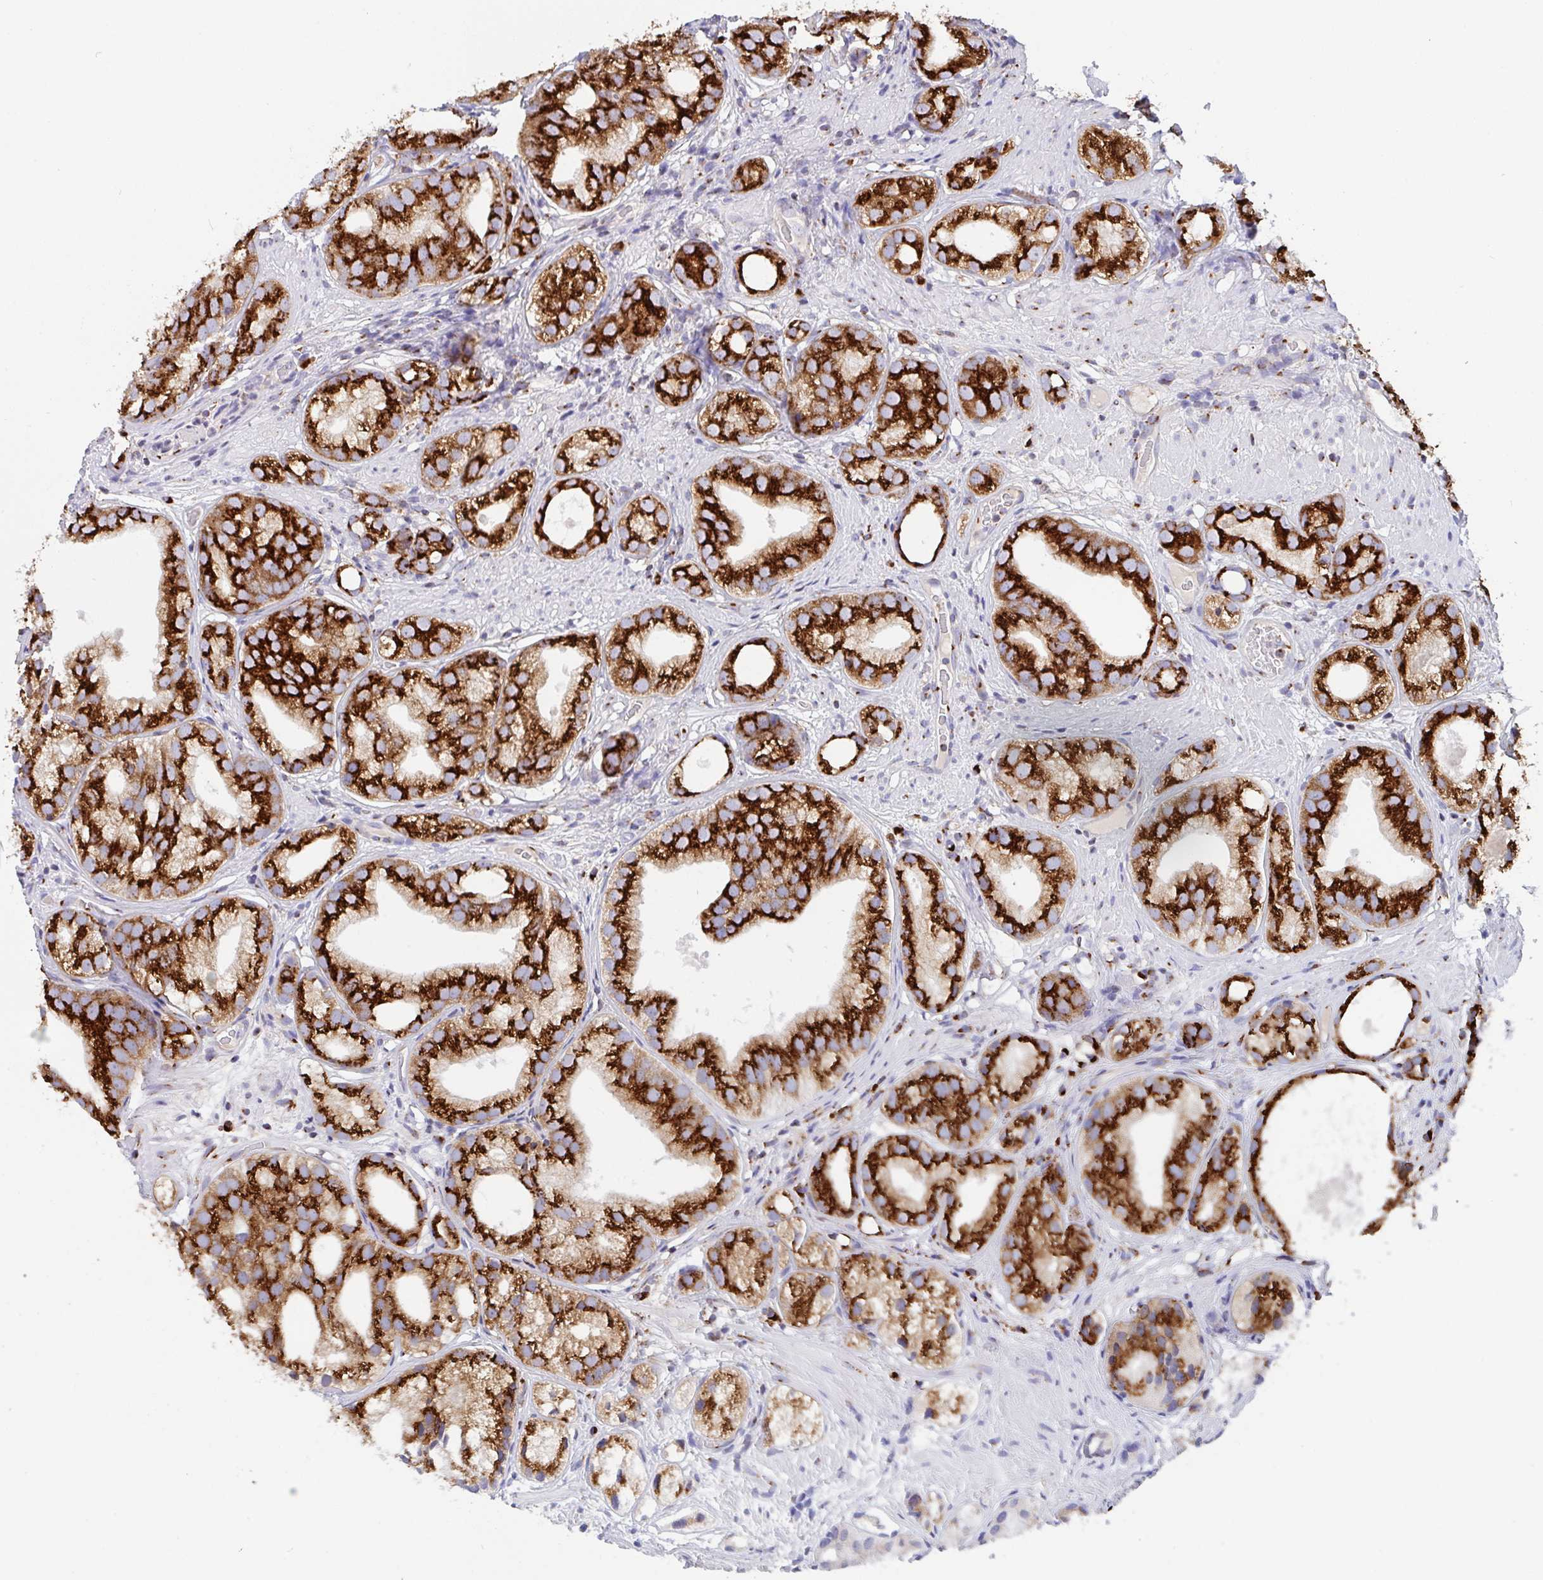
{"staining": {"intensity": "strong", "quantity": ">75%", "location": "cytoplasmic/membranous"}, "tissue": "prostate cancer", "cell_type": "Tumor cells", "image_type": "cancer", "snomed": [{"axis": "morphology", "description": "Adenocarcinoma, High grade"}, {"axis": "topography", "description": "Prostate"}], "caption": "This is an image of immunohistochemistry staining of prostate high-grade adenocarcinoma, which shows strong staining in the cytoplasmic/membranous of tumor cells.", "gene": "PROSER3", "patient": {"sex": "male", "age": 82}}